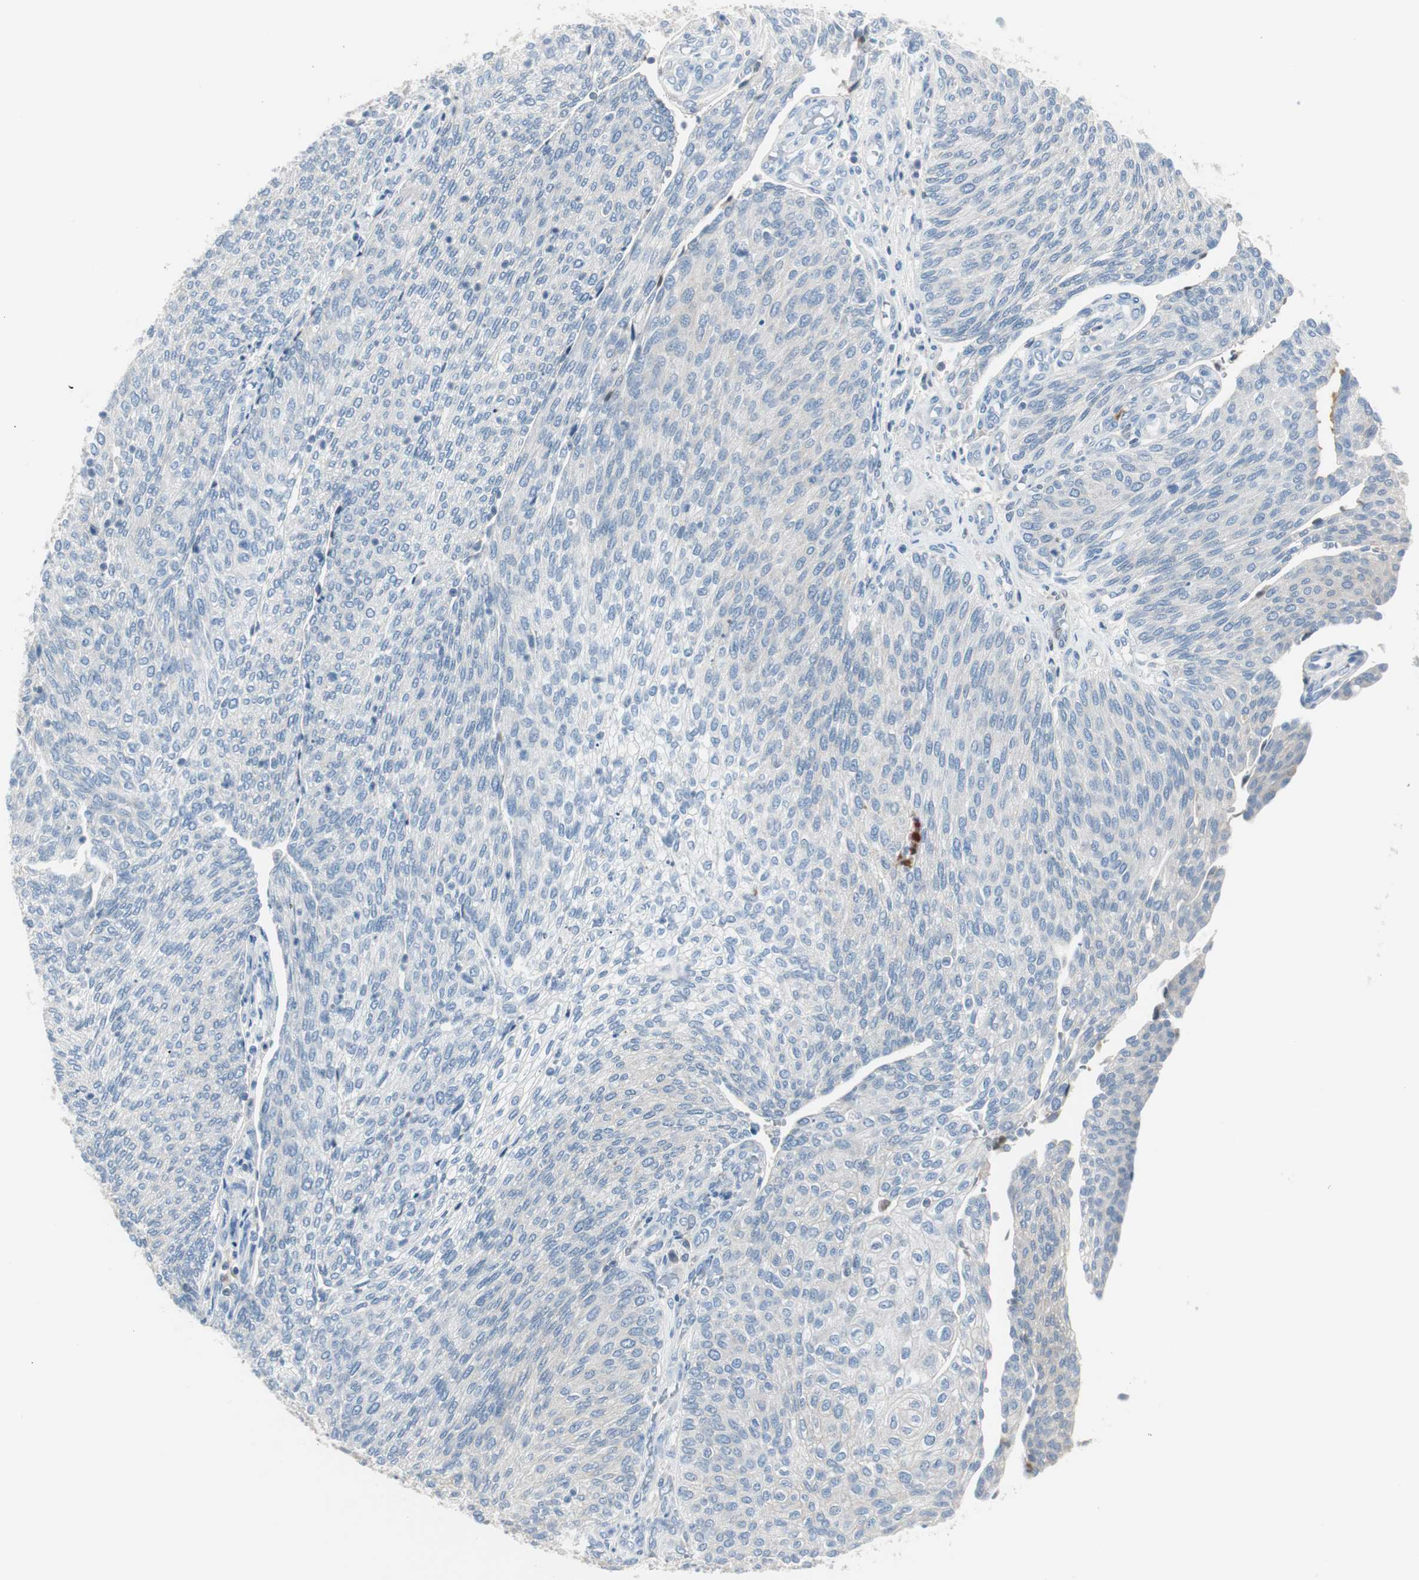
{"staining": {"intensity": "negative", "quantity": "none", "location": "none"}, "tissue": "urothelial cancer", "cell_type": "Tumor cells", "image_type": "cancer", "snomed": [{"axis": "morphology", "description": "Urothelial carcinoma, Low grade"}, {"axis": "topography", "description": "Urinary bladder"}], "caption": "Image shows no protein positivity in tumor cells of low-grade urothelial carcinoma tissue.", "gene": "SERPINF1", "patient": {"sex": "female", "age": 79}}